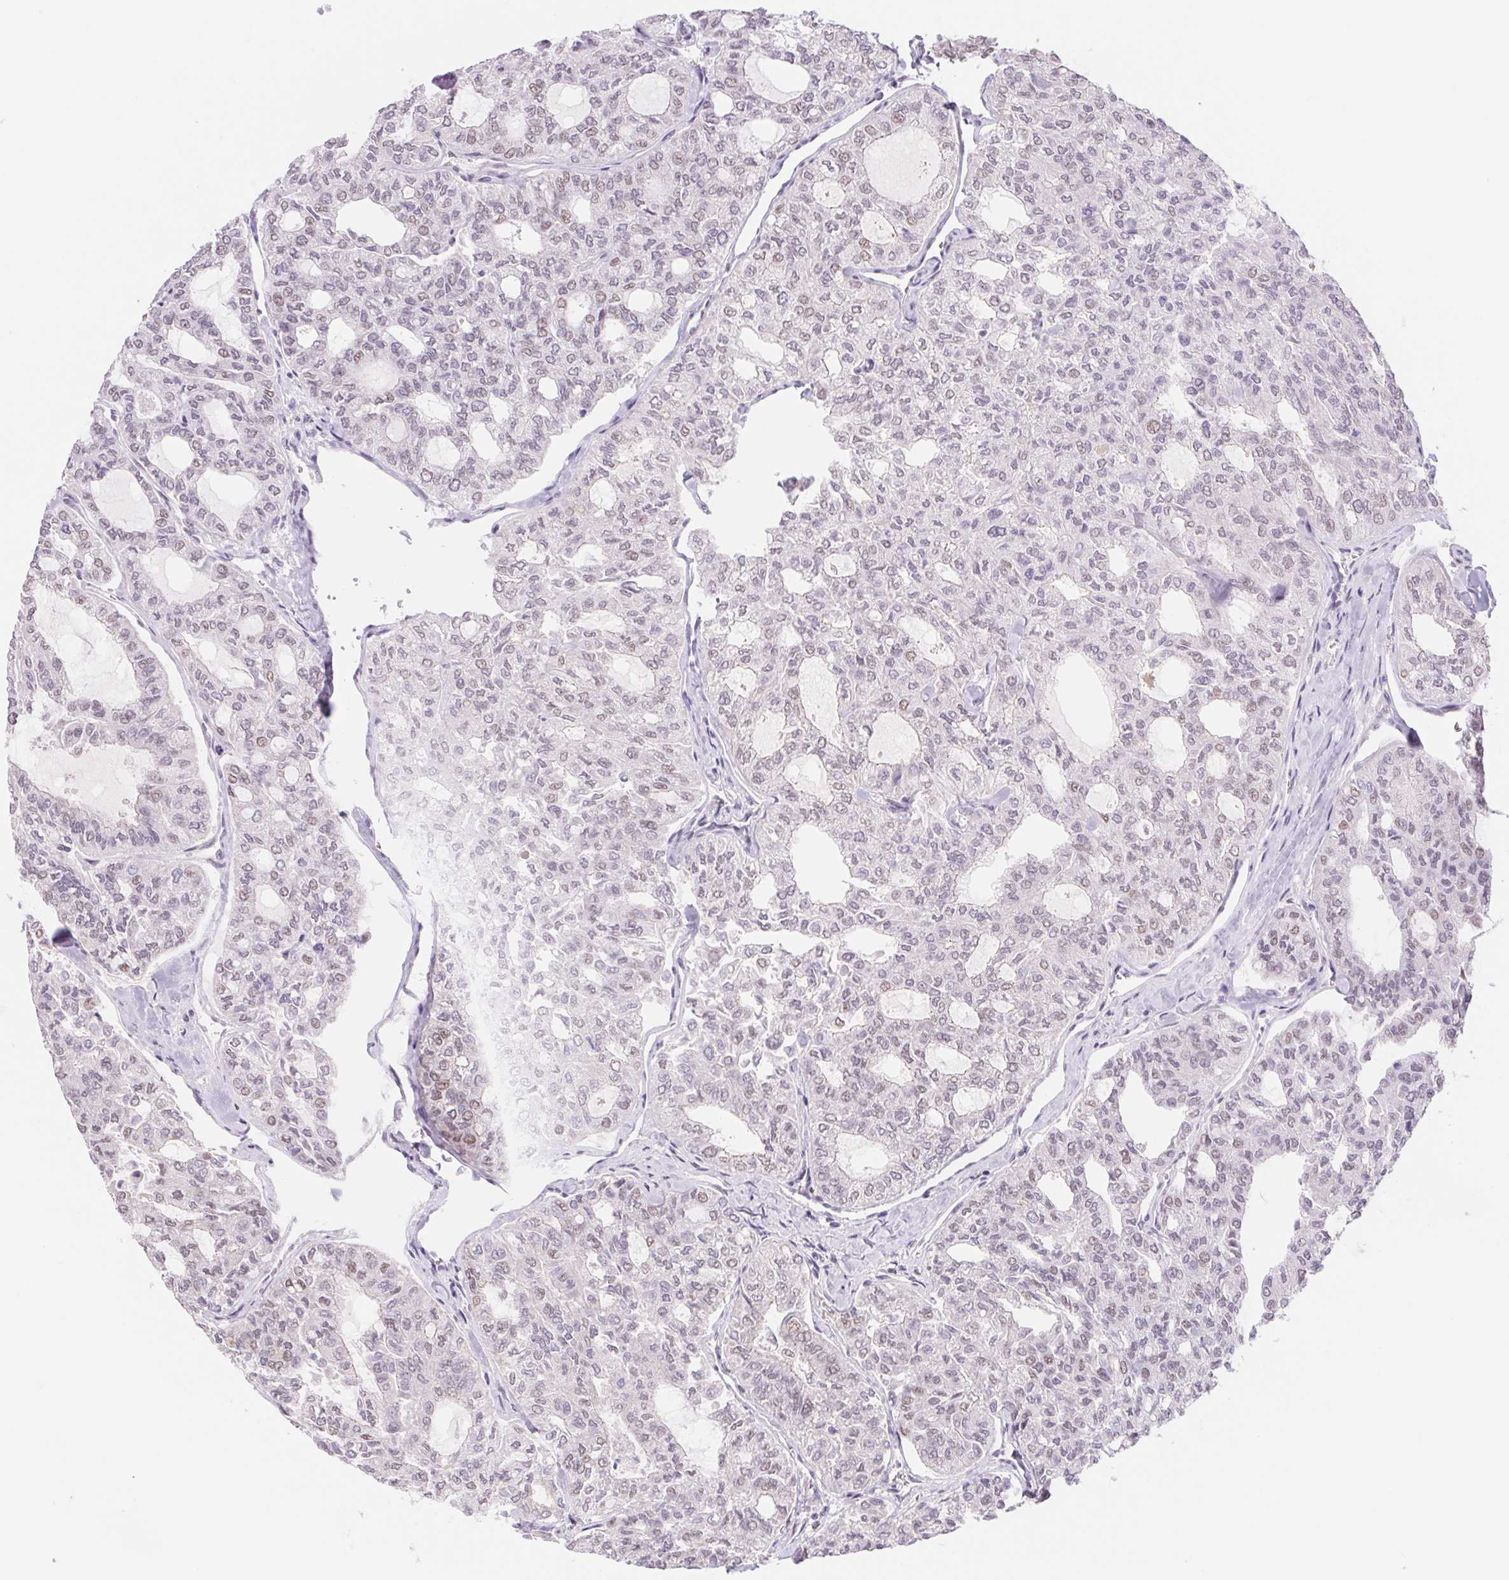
{"staining": {"intensity": "weak", "quantity": "<25%", "location": "nuclear"}, "tissue": "thyroid cancer", "cell_type": "Tumor cells", "image_type": "cancer", "snomed": [{"axis": "morphology", "description": "Follicular adenoma carcinoma, NOS"}, {"axis": "topography", "description": "Thyroid gland"}], "caption": "Thyroid cancer stained for a protein using immunohistochemistry (IHC) reveals no staining tumor cells.", "gene": "CAND1", "patient": {"sex": "male", "age": 75}}